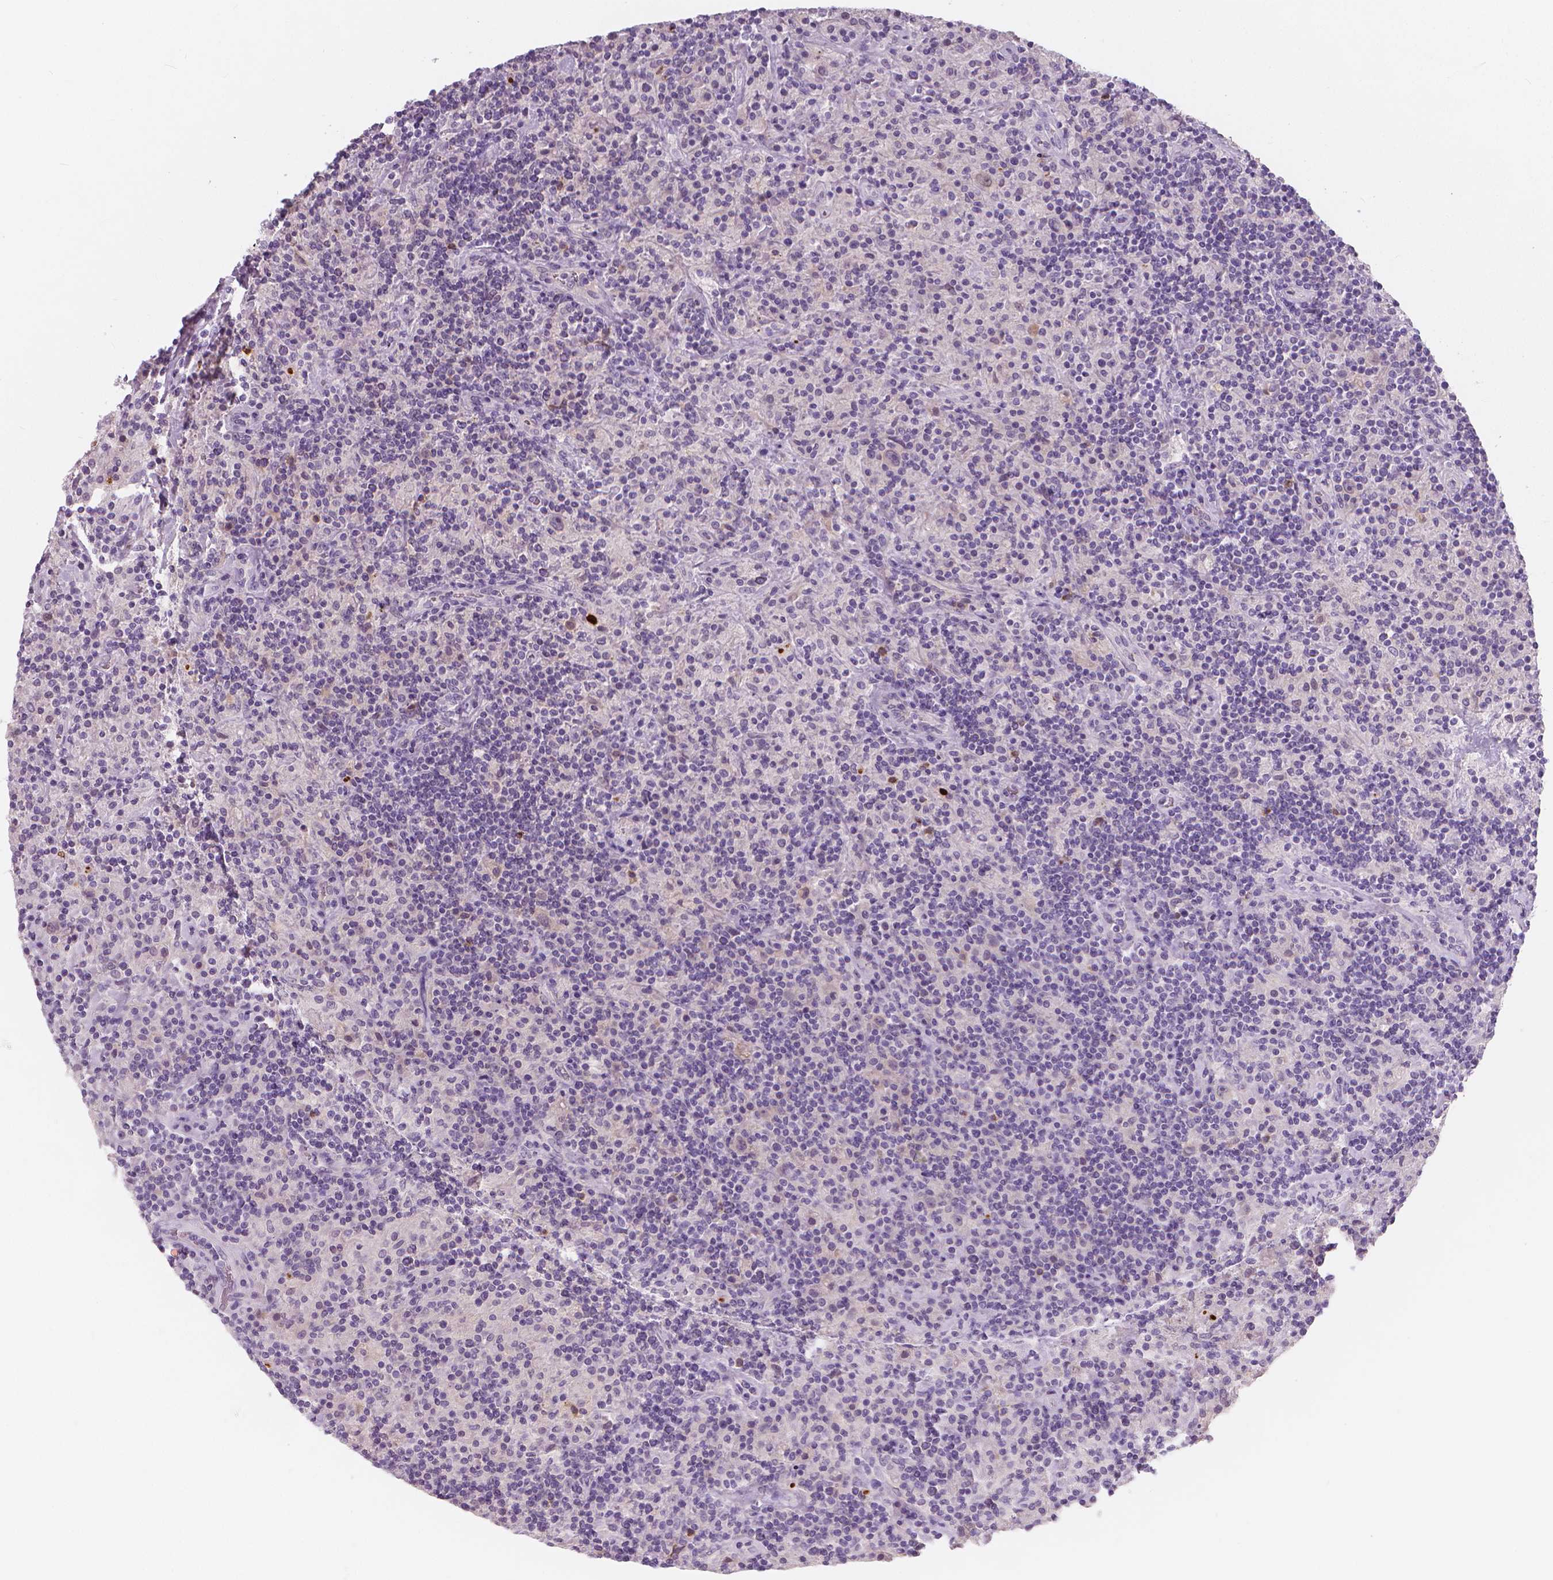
{"staining": {"intensity": "negative", "quantity": "none", "location": "none"}, "tissue": "lymphoma", "cell_type": "Tumor cells", "image_type": "cancer", "snomed": [{"axis": "morphology", "description": "Hodgkin's disease, NOS"}, {"axis": "topography", "description": "Lymph node"}], "caption": "DAB immunohistochemical staining of human lymphoma displays no significant expression in tumor cells. (Immunohistochemistry (ihc), brightfield microscopy, high magnification).", "gene": "APOA4", "patient": {"sex": "male", "age": 70}}